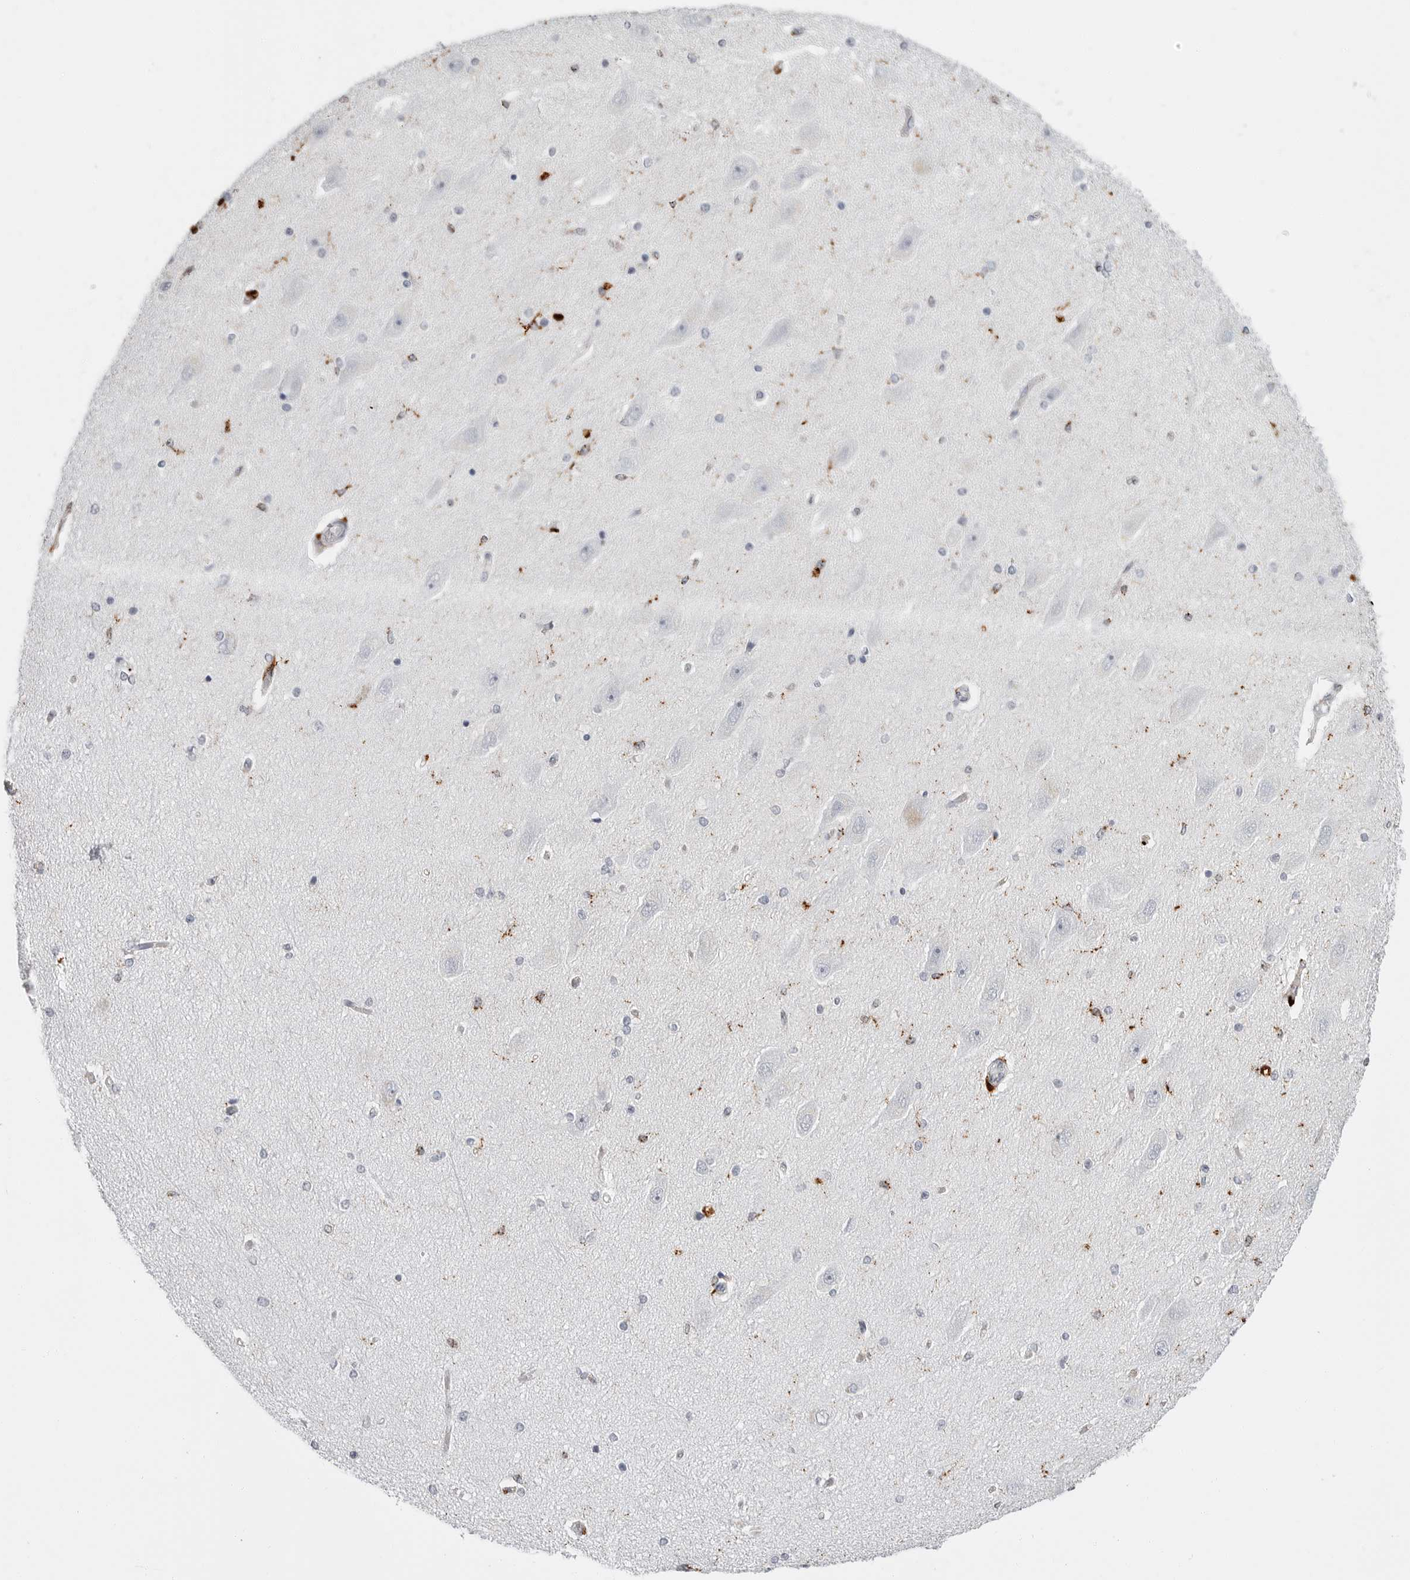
{"staining": {"intensity": "negative", "quantity": "none", "location": "none"}, "tissue": "hippocampus", "cell_type": "Glial cells", "image_type": "normal", "snomed": [{"axis": "morphology", "description": "Normal tissue, NOS"}, {"axis": "topography", "description": "Hippocampus"}], "caption": "Glial cells are negative for protein expression in unremarkable human hippocampus. Brightfield microscopy of IHC stained with DAB (3,3'-diaminobenzidine) (brown) and hematoxylin (blue), captured at high magnification.", "gene": "IFI30", "patient": {"sex": "female", "age": 54}}